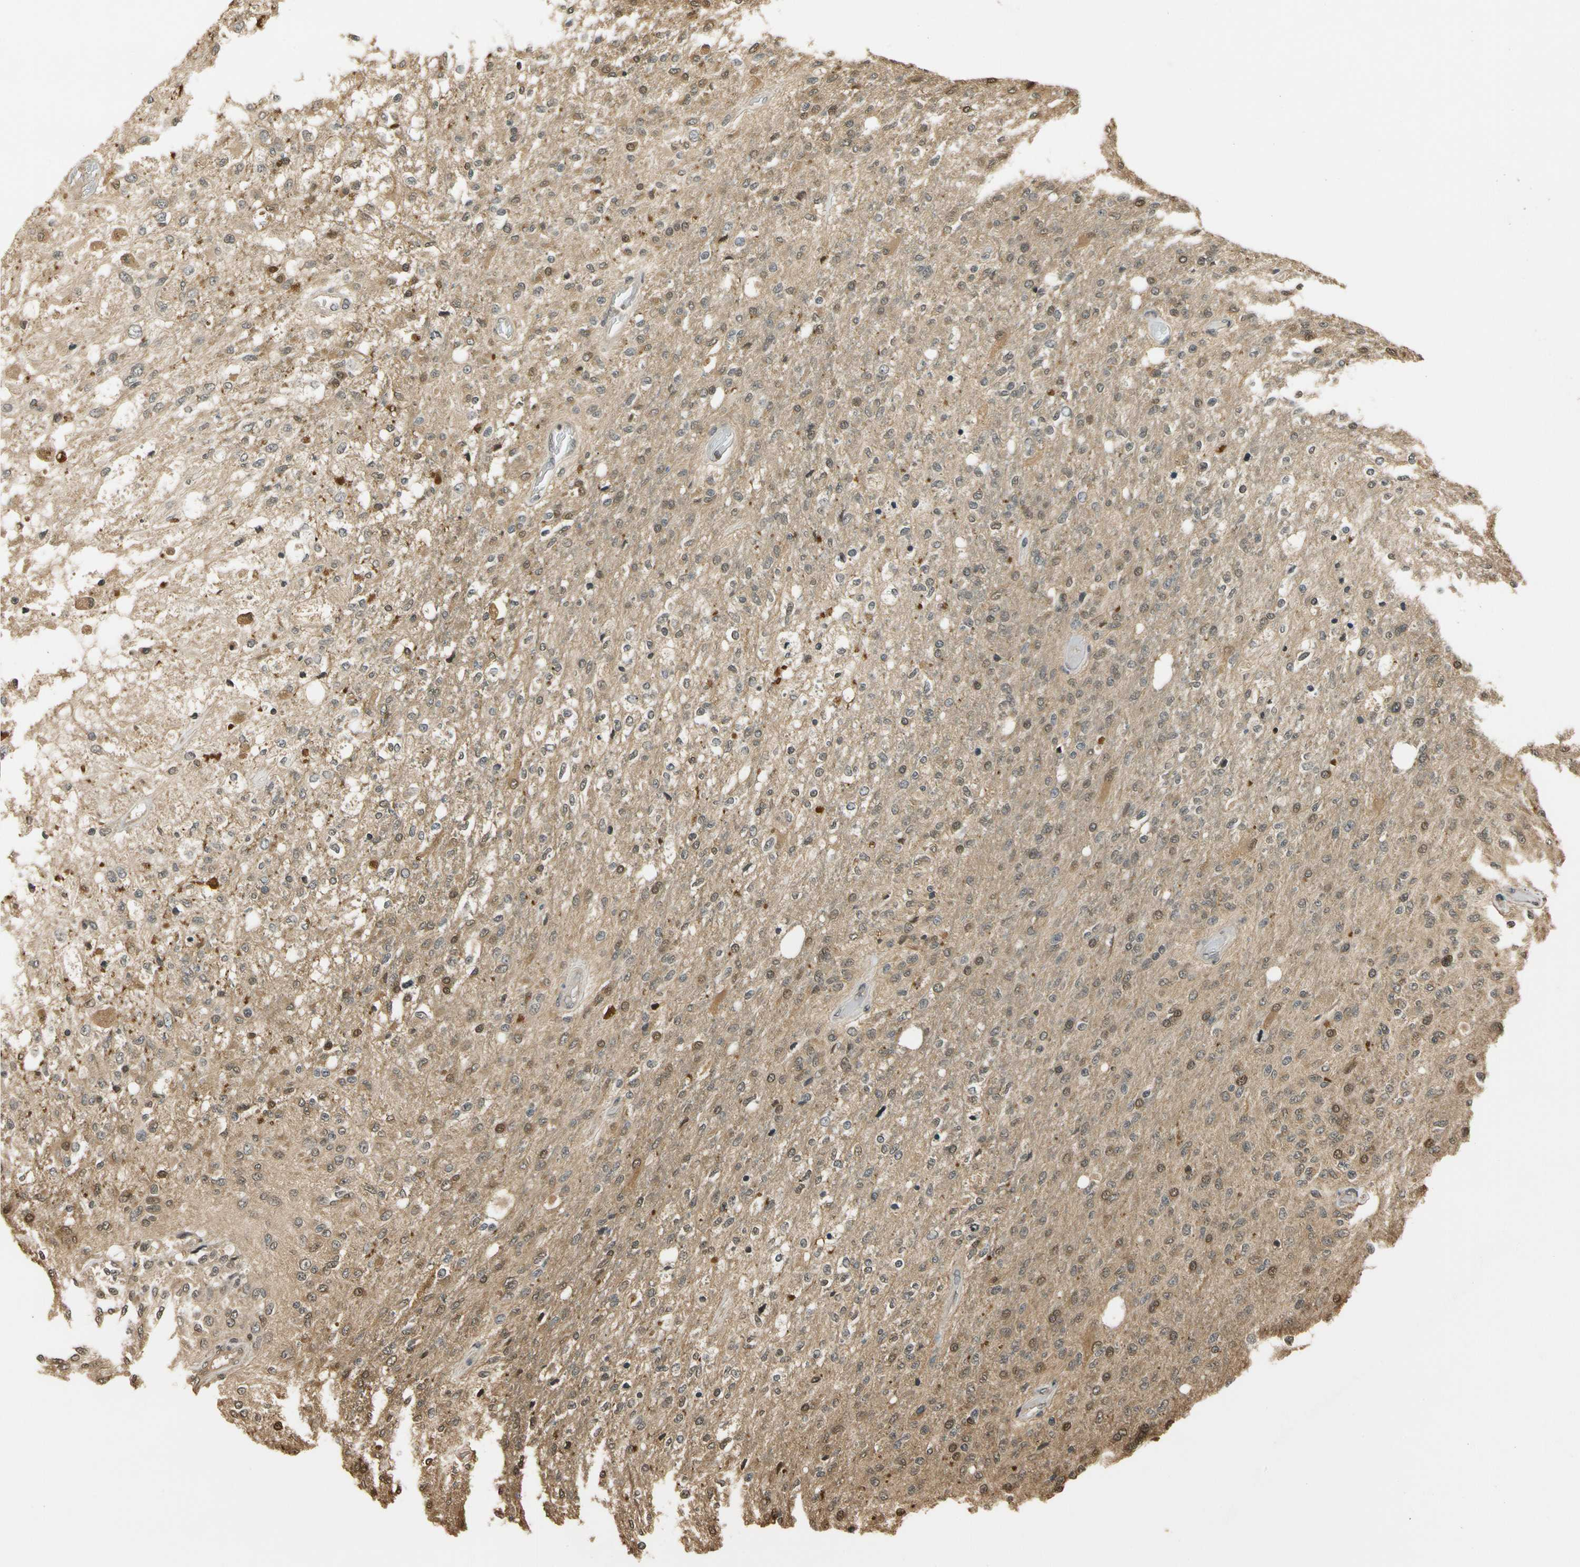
{"staining": {"intensity": "moderate", "quantity": ">75%", "location": "cytoplasmic/membranous,nuclear"}, "tissue": "glioma", "cell_type": "Tumor cells", "image_type": "cancer", "snomed": [{"axis": "morphology", "description": "Normal tissue, NOS"}, {"axis": "morphology", "description": "Glioma, malignant, High grade"}, {"axis": "topography", "description": "Cerebral cortex"}], "caption": "A brown stain labels moderate cytoplasmic/membranous and nuclear expression of a protein in high-grade glioma (malignant) tumor cells.", "gene": "SOD1", "patient": {"sex": "male", "age": 77}}